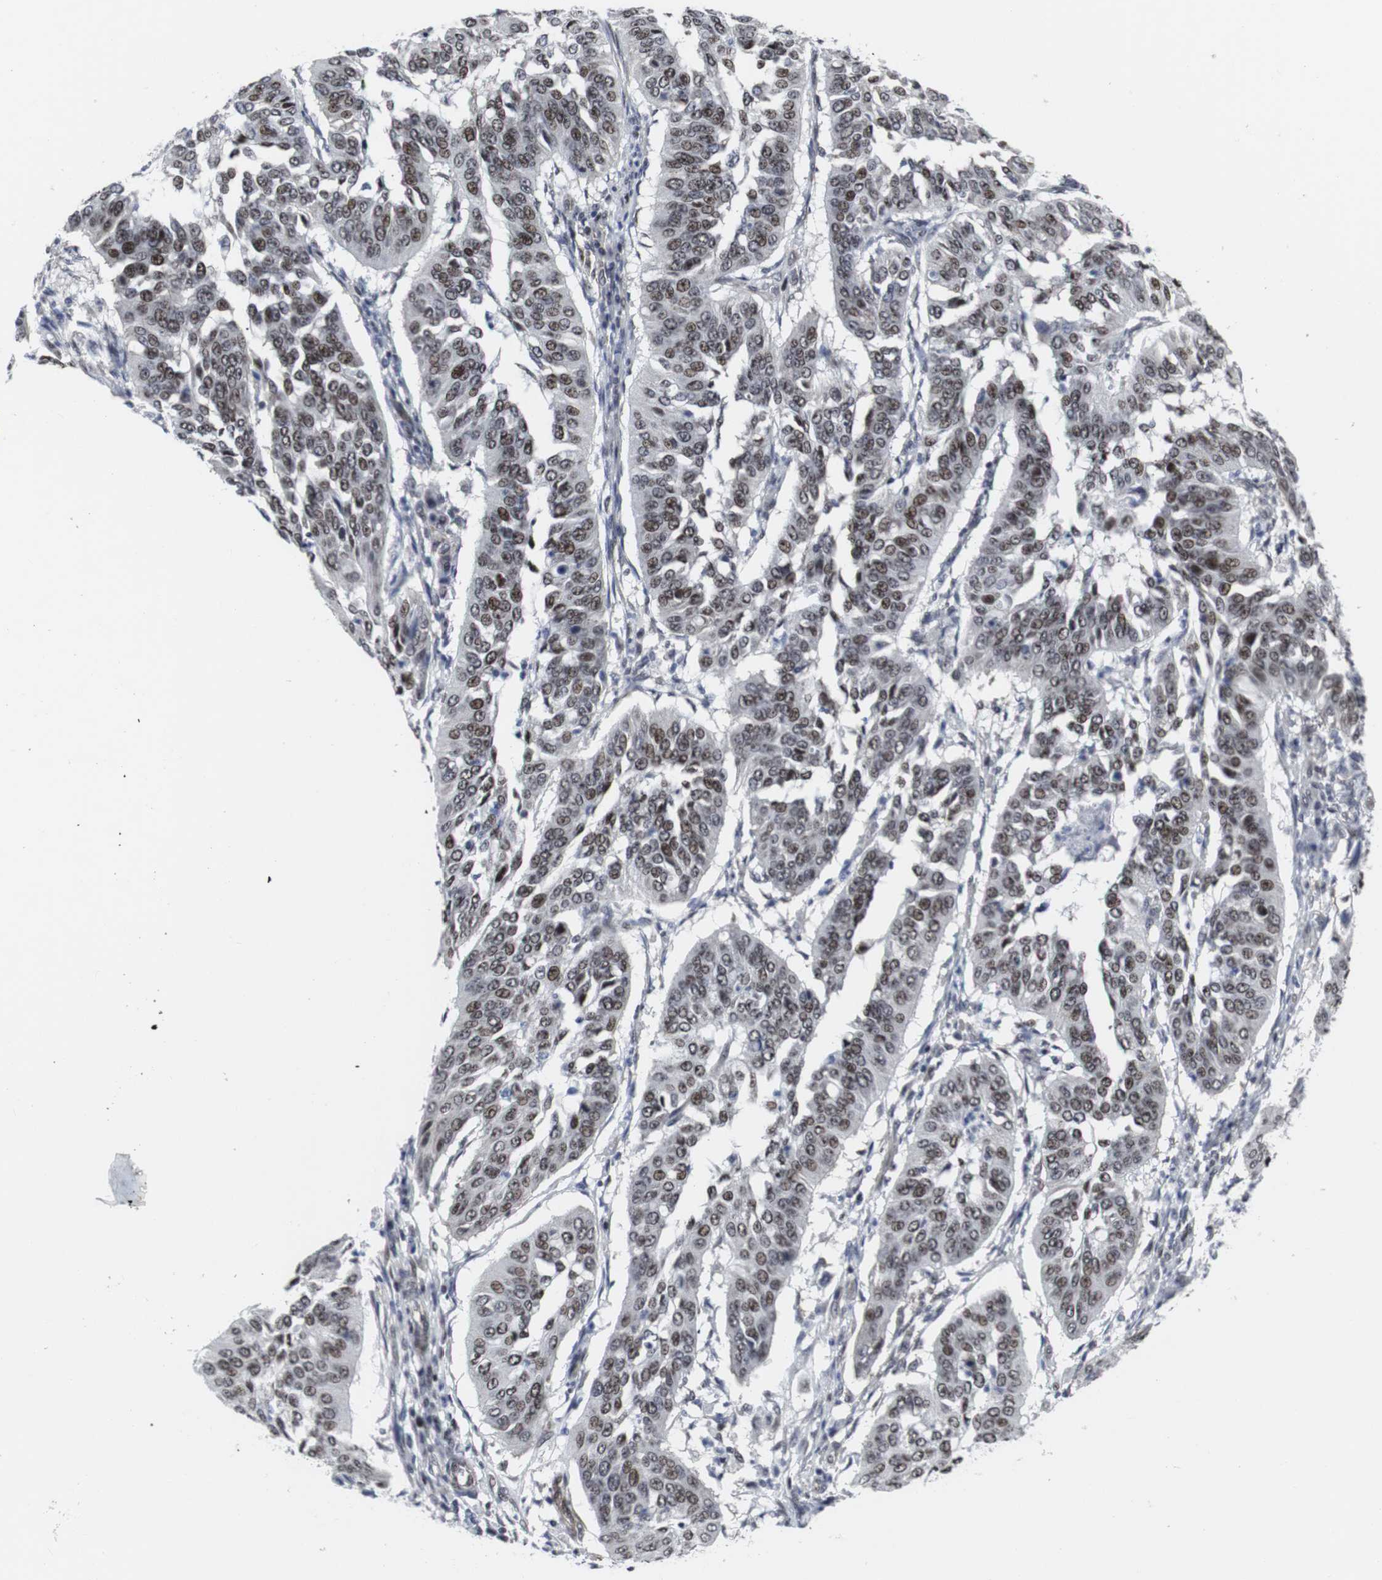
{"staining": {"intensity": "moderate", "quantity": ">75%", "location": "nuclear"}, "tissue": "cervical cancer", "cell_type": "Tumor cells", "image_type": "cancer", "snomed": [{"axis": "morphology", "description": "Normal tissue, NOS"}, {"axis": "morphology", "description": "Squamous cell carcinoma, NOS"}, {"axis": "topography", "description": "Cervix"}], "caption": "Brown immunohistochemical staining in cervical cancer (squamous cell carcinoma) demonstrates moderate nuclear staining in approximately >75% of tumor cells.", "gene": "MLH1", "patient": {"sex": "female", "age": 39}}